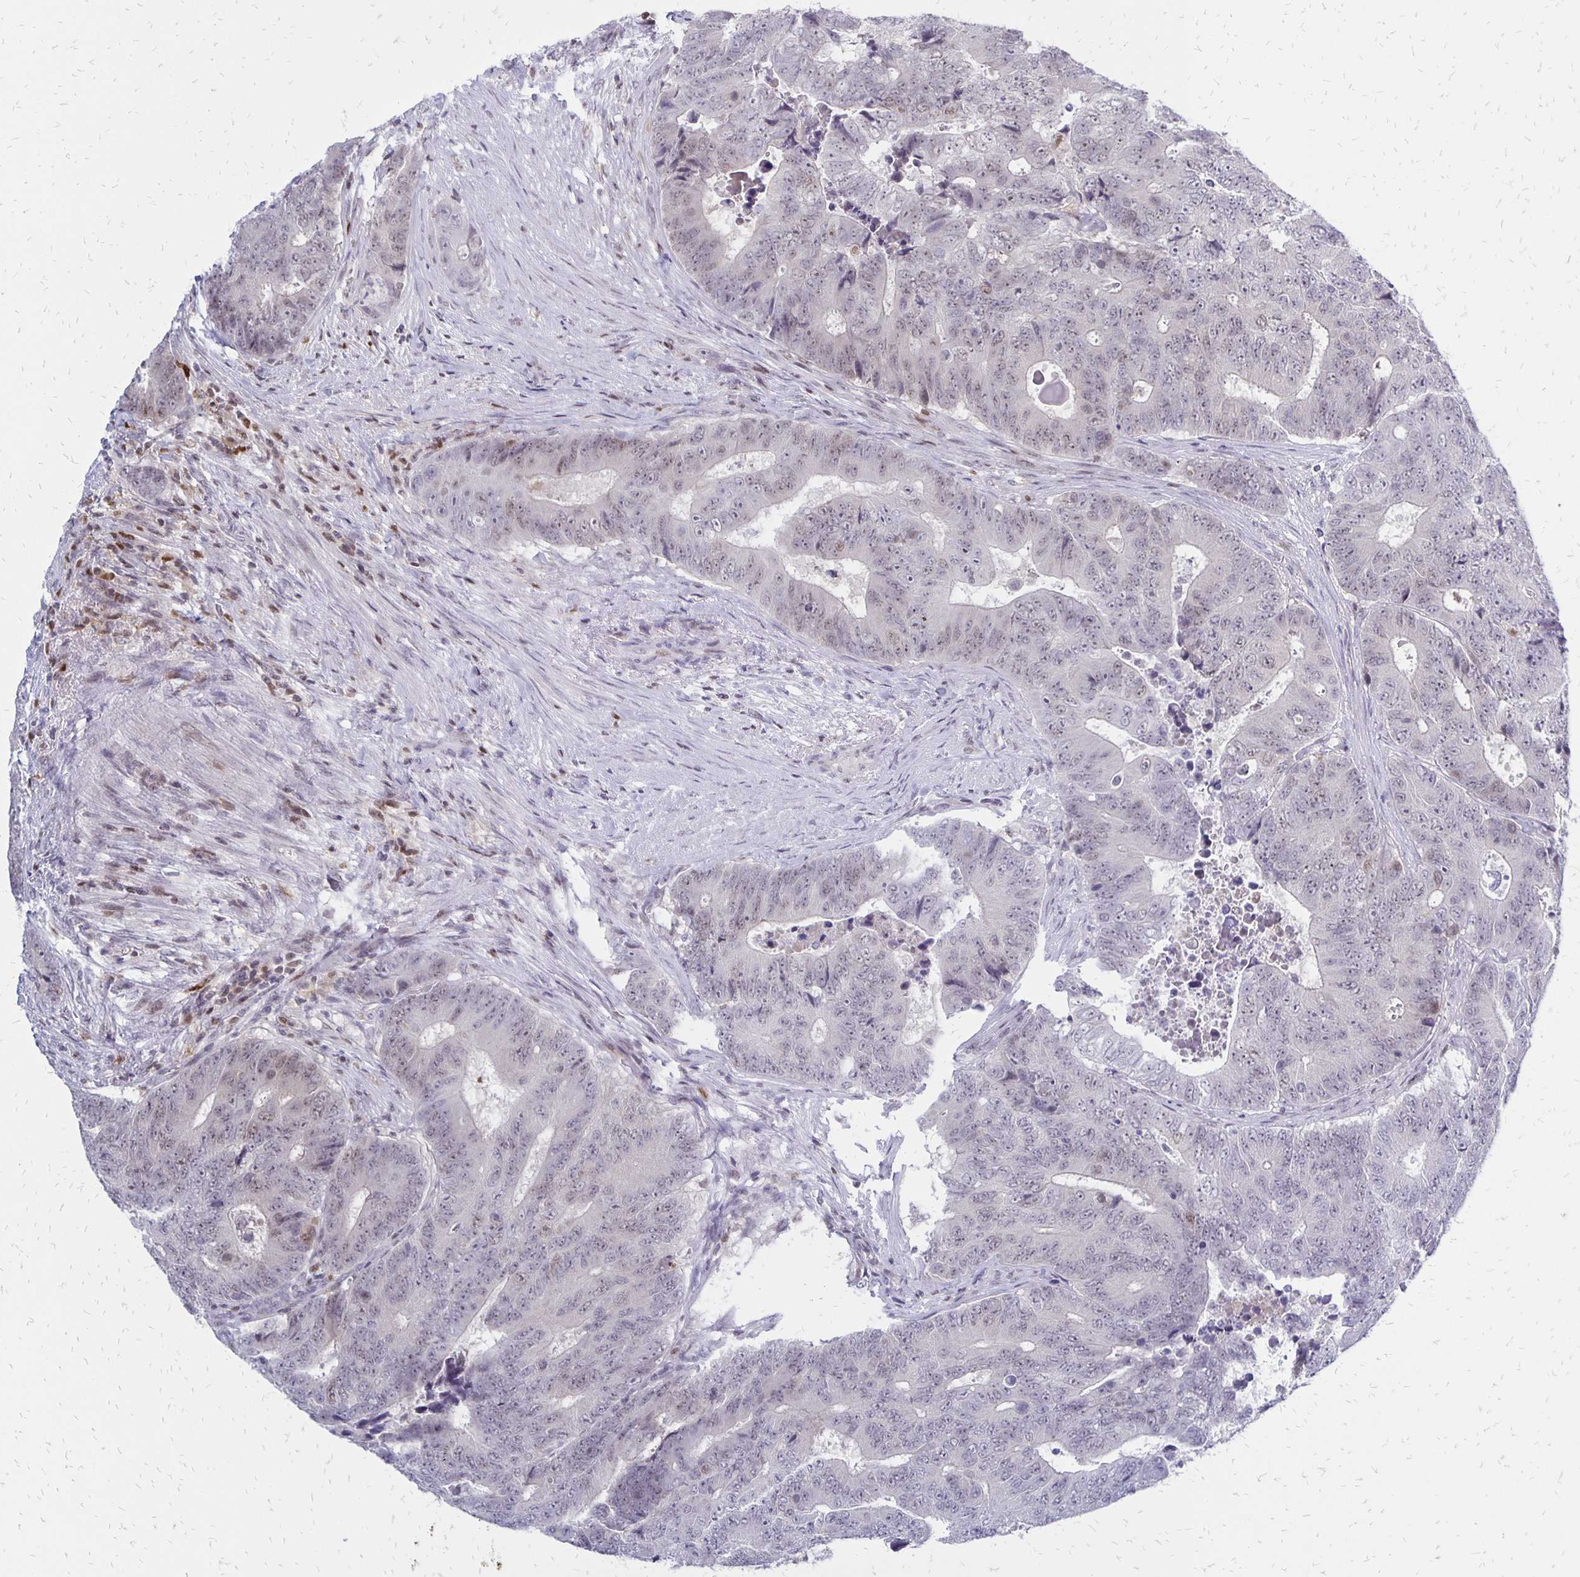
{"staining": {"intensity": "weak", "quantity": "25%-75%", "location": "nuclear"}, "tissue": "colorectal cancer", "cell_type": "Tumor cells", "image_type": "cancer", "snomed": [{"axis": "morphology", "description": "Adenocarcinoma, NOS"}, {"axis": "topography", "description": "Colon"}], "caption": "A high-resolution histopathology image shows IHC staining of colorectal cancer (adenocarcinoma), which reveals weak nuclear expression in about 25%-75% of tumor cells.", "gene": "DCK", "patient": {"sex": "female", "age": 48}}